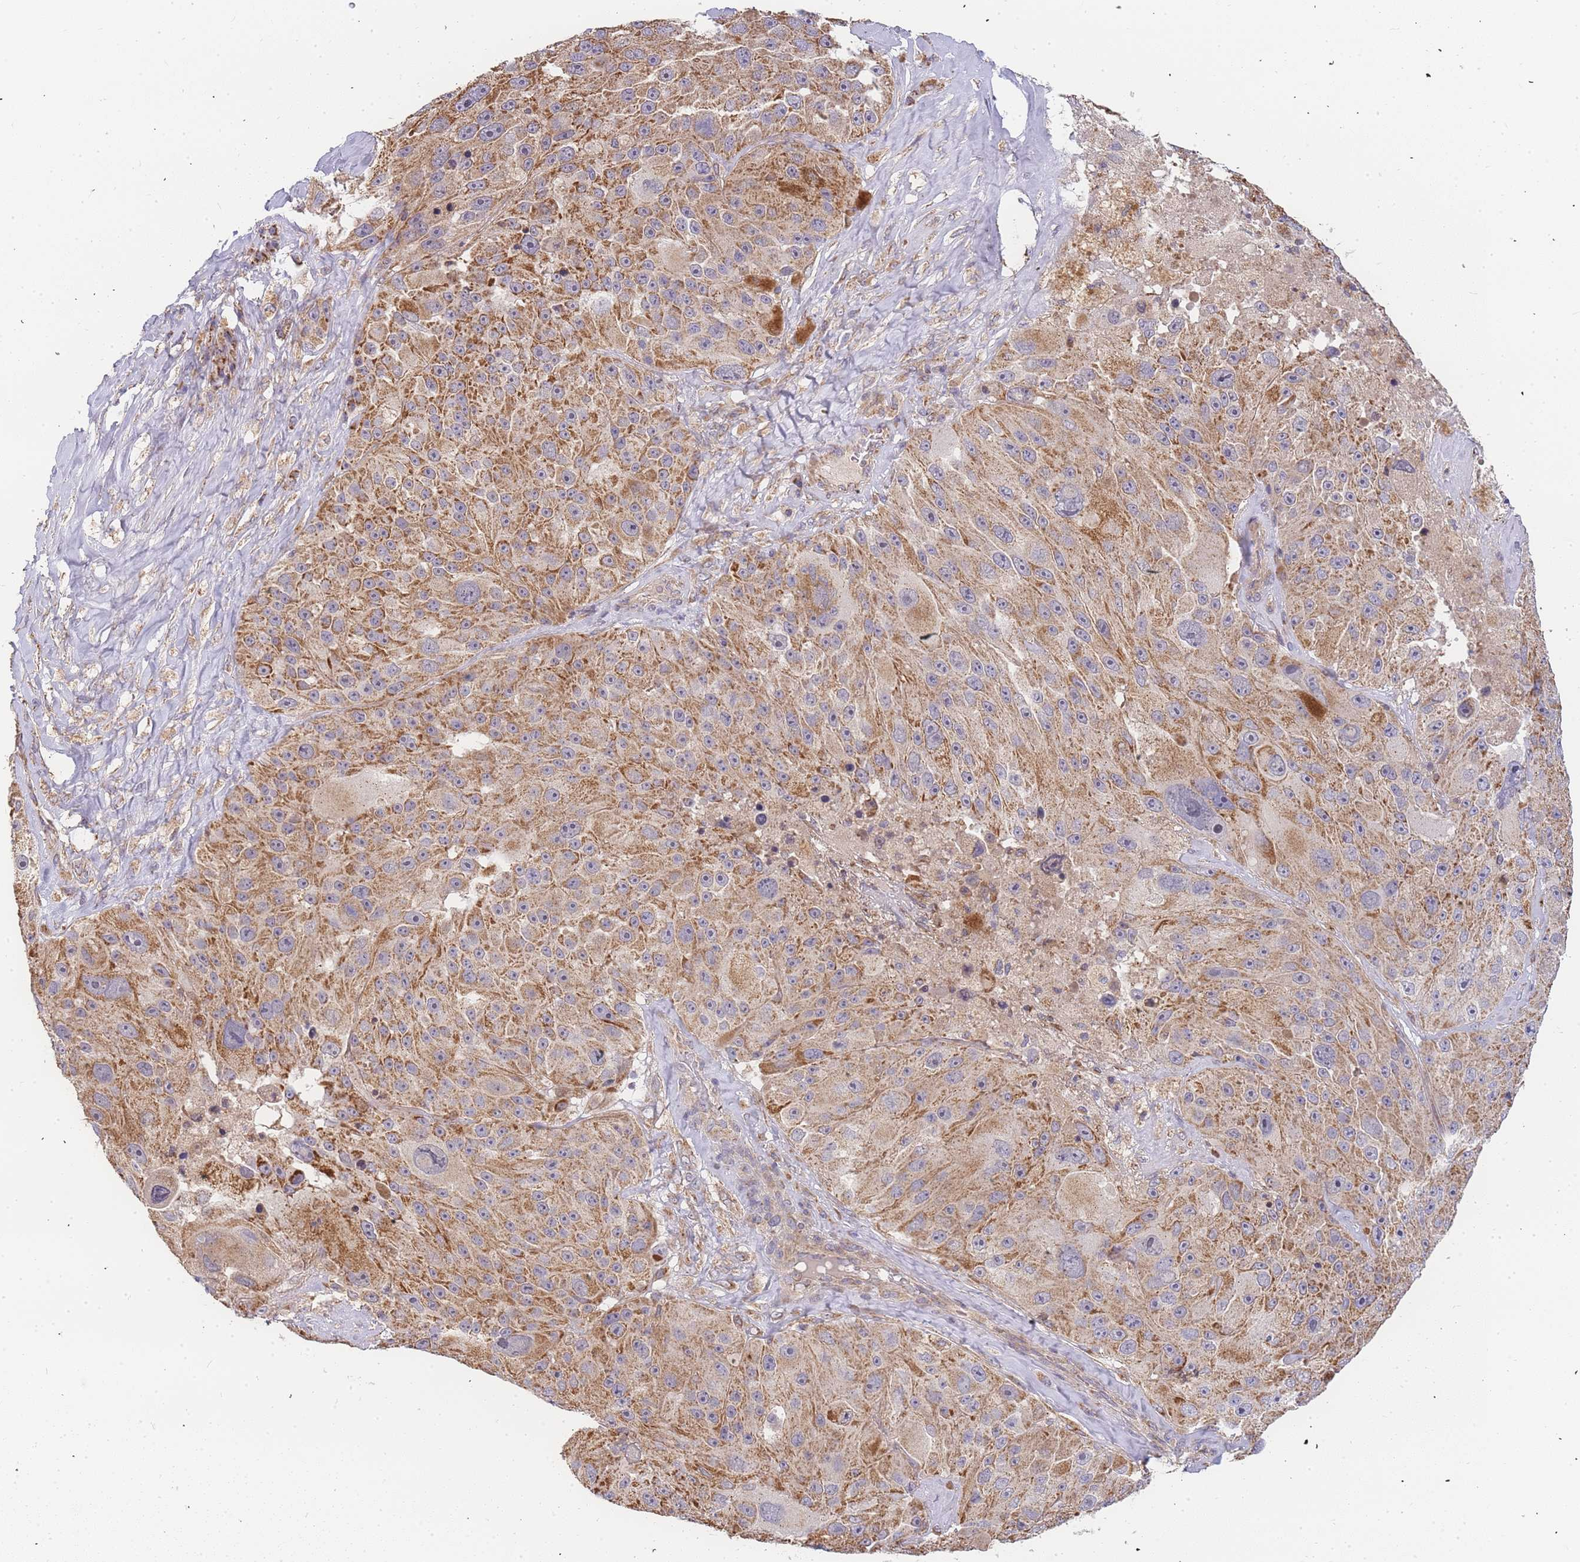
{"staining": {"intensity": "moderate", "quantity": ">75%", "location": "cytoplasmic/membranous"}, "tissue": "melanoma", "cell_type": "Tumor cells", "image_type": "cancer", "snomed": [{"axis": "morphology", "description": "Malignant melanoma, Metastatic site"}, {"axis": "topography", "description": "Lymph node"}], "caption": "A brown stain highlights moderate cytoplasmic/membranous positivity of a protein in human malignant melanoma (metastatic site) tumor cells.", "gene": "ADCY9", "patient": {"sex": "male", "age": 62}}